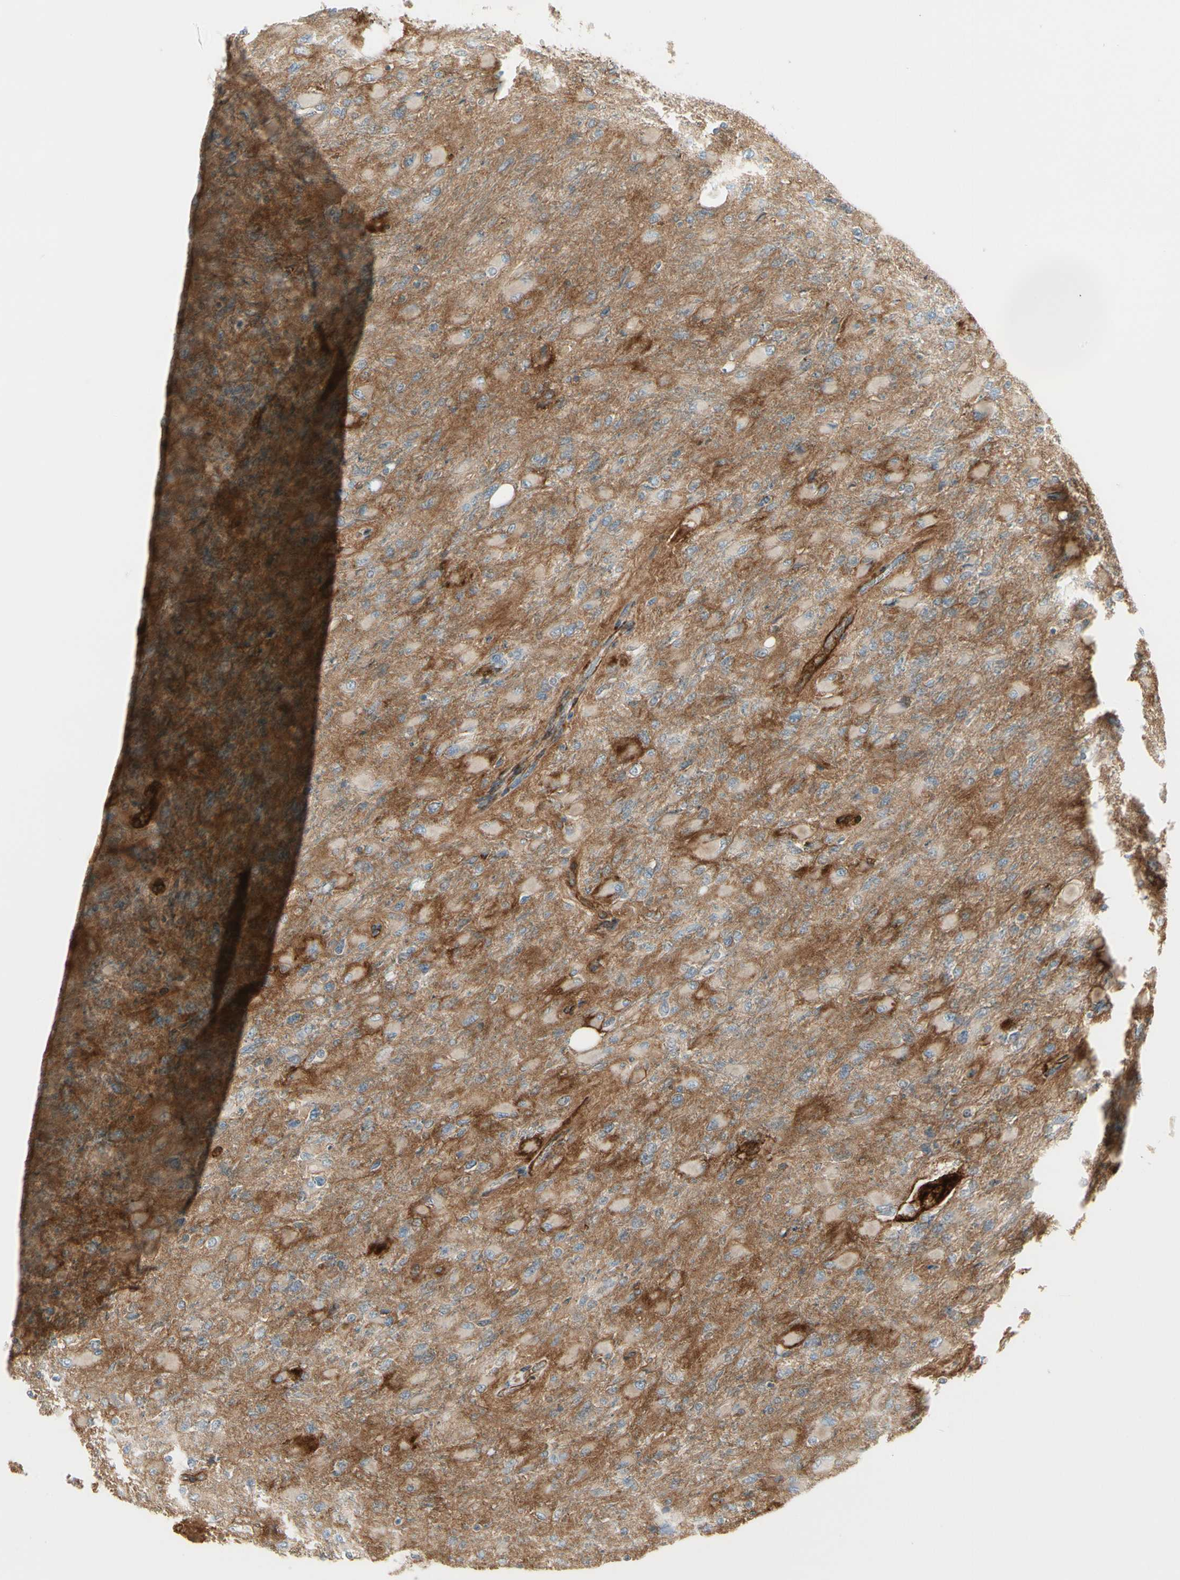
{"staining": {"intensity": "negative", "quantity": "none", "location": "none"}, "tissue": "glioma", "cell_type": "Tumor cells", "image_type": "cancer", "snomed": [{"axis": "morphology", "description": "Glioma, malignant, High grade"}, {"axis": "topography", "description": "Cerebral cortex"}], "caption": "Malignant glioma (high-grade) was stained to show a protein in brown. There is no significant staining in tumor cells.", "gene": "MCAM", "patient": {"sex": "female", "age": 36}}